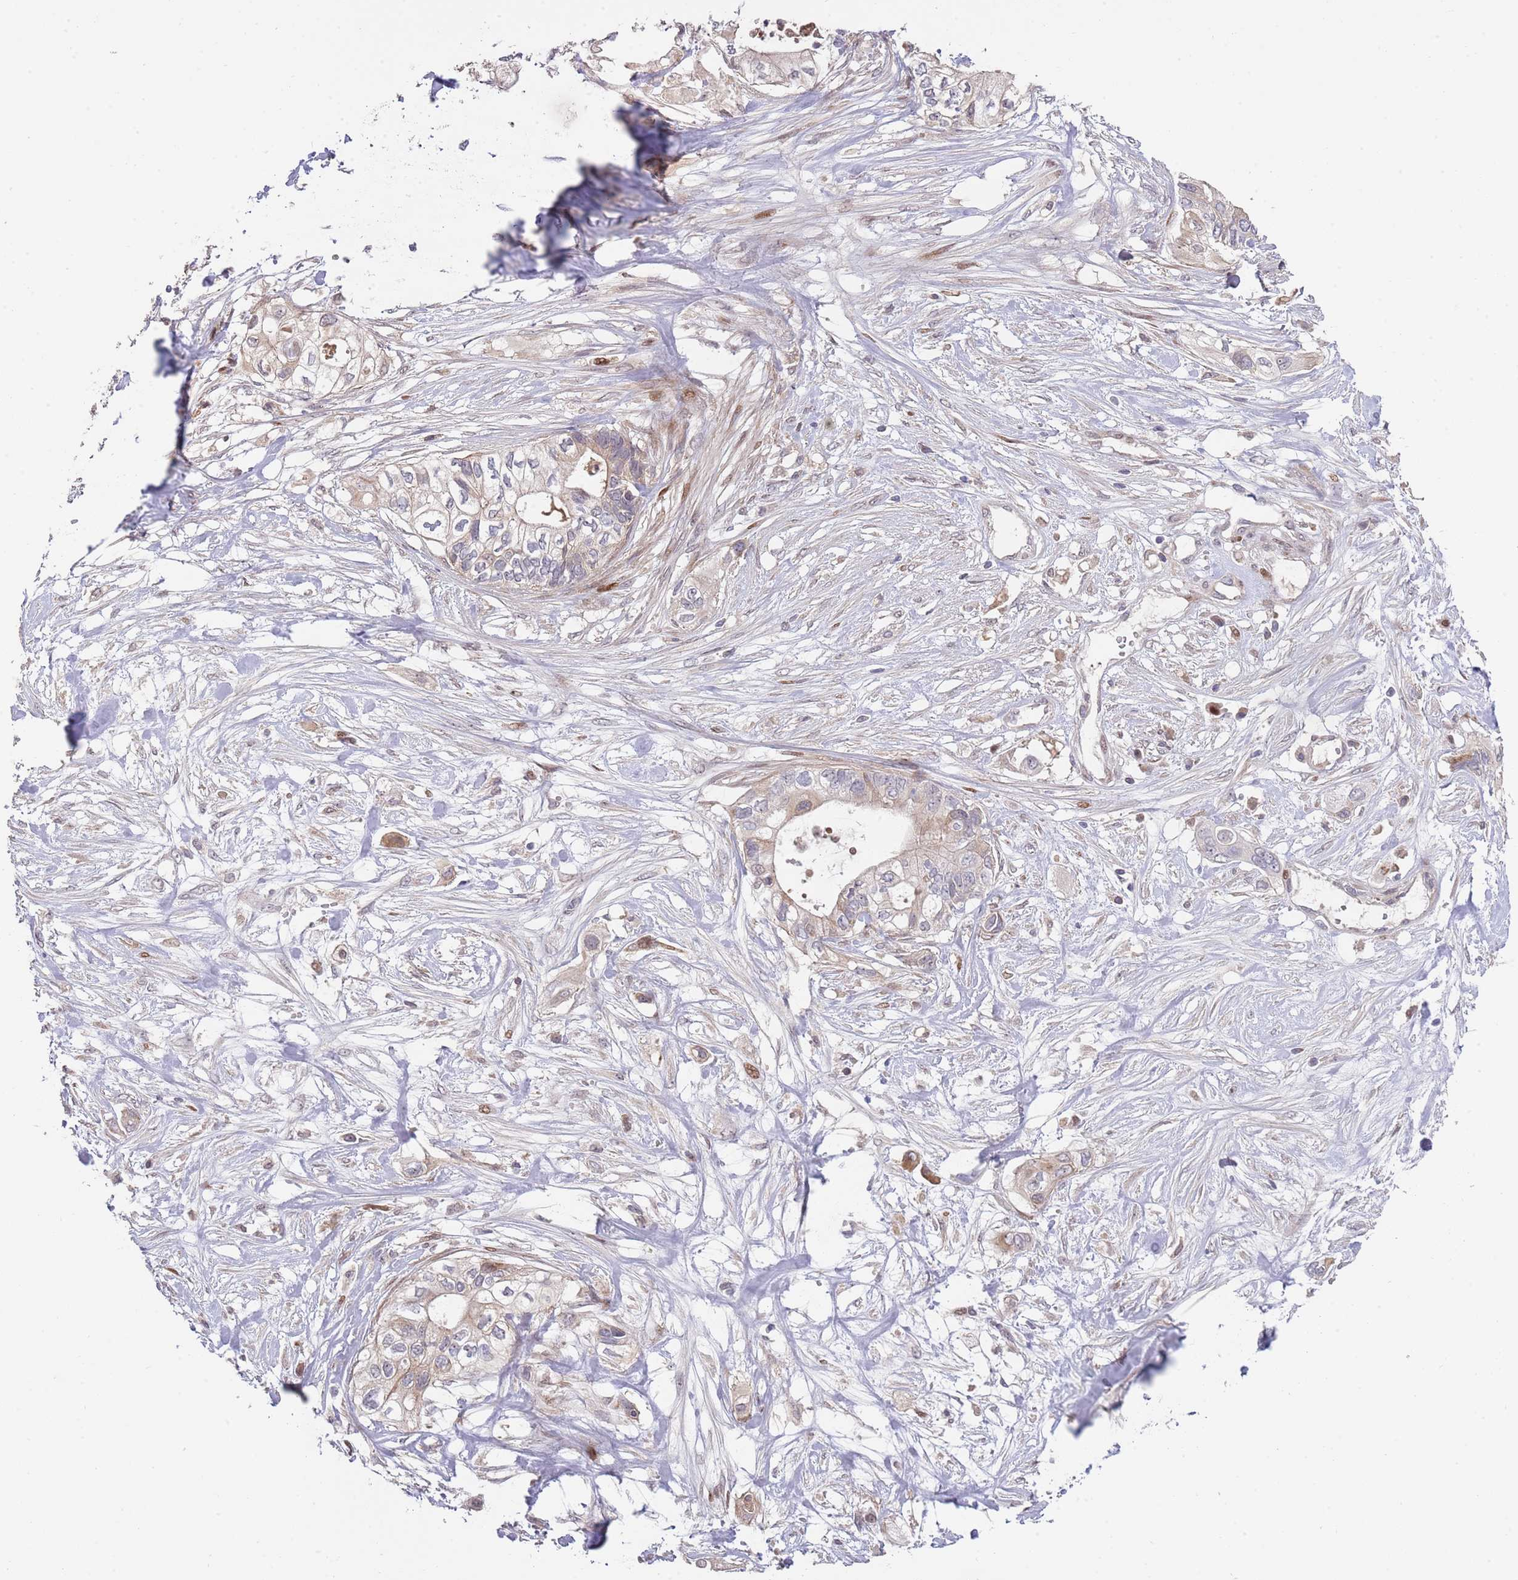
{"staining": {"intensity": "weak", "quantity": "<25%", "location": "cytoplasmic/membranous,nuclear"}, "tissue": "pancreatic cancer", "cell_type": "Tumor cells", "image_type": "cancer", "snomed": [{"axis": "morphology", "description": "Adenocarcinoma, NOS"}, {"axis": "topography", "description": "Pancreas"}], "caption": "The photomicrograph displays no staining of tumor cells in pancreatic adenocarcinoma. Nuclei are stained in blue.", "gene": "SYNDIG1L", "patient": {"sex": "female", "age": 63}}